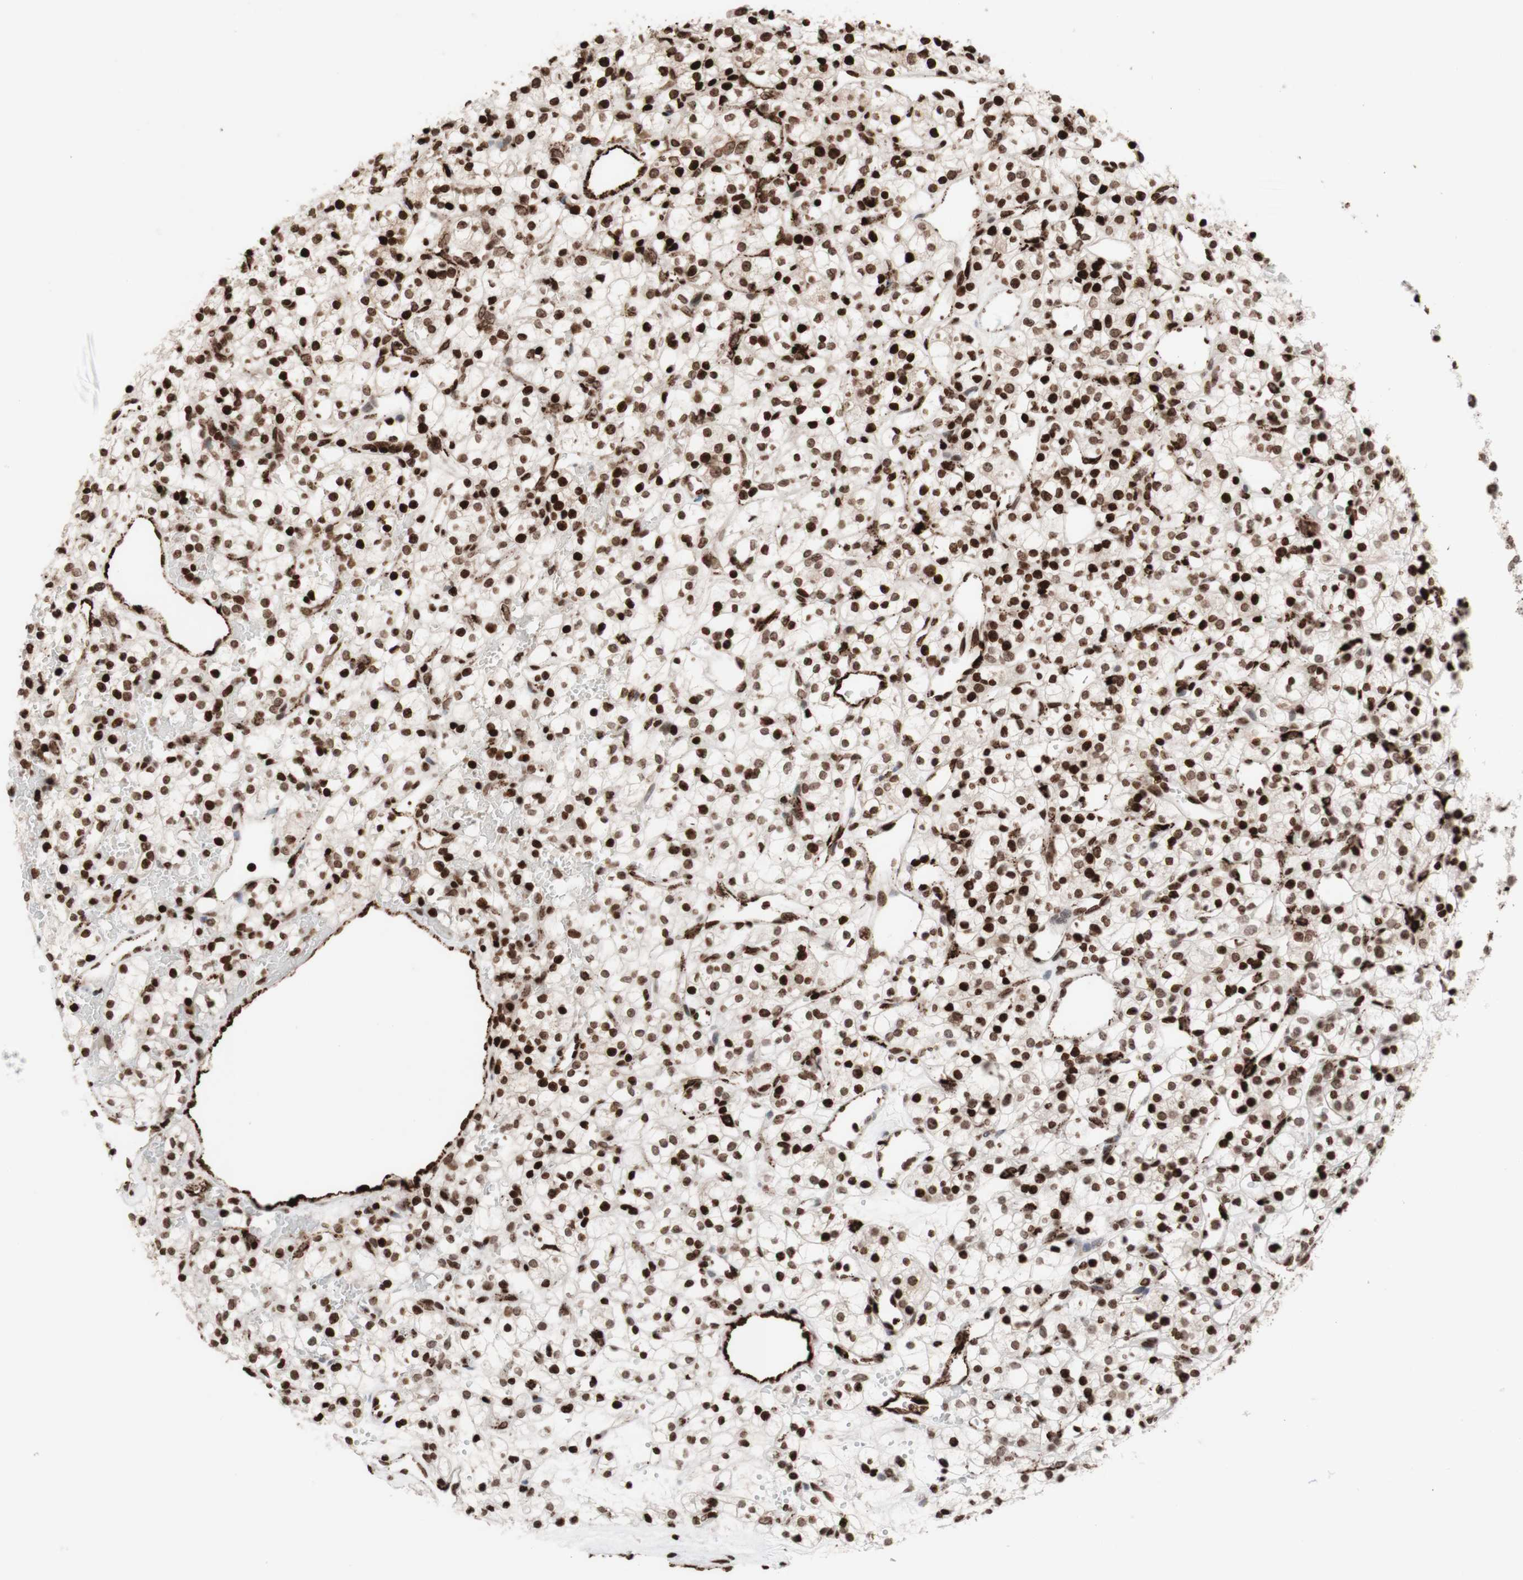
{"staining": {"intensity": "strong", "quantity": ">75%", "location": "nuclear"}, "tissue": "renal cancer", "cell_type": "Tumor cells", "image_type": "cancer", "snomed": [{"axis": "morphology", "description": "Adenocarcinoma, NOS"}, {"axis": "topography", "description": "Kidney"}], "caption": "Renal adenocarcinoma tissue displays strong nuclear expression in about >75% of tumor cells, visualized by immunohistochemistry.", "gene": "NCAPD2", "patient": {"sex": "female", "age": 60}}